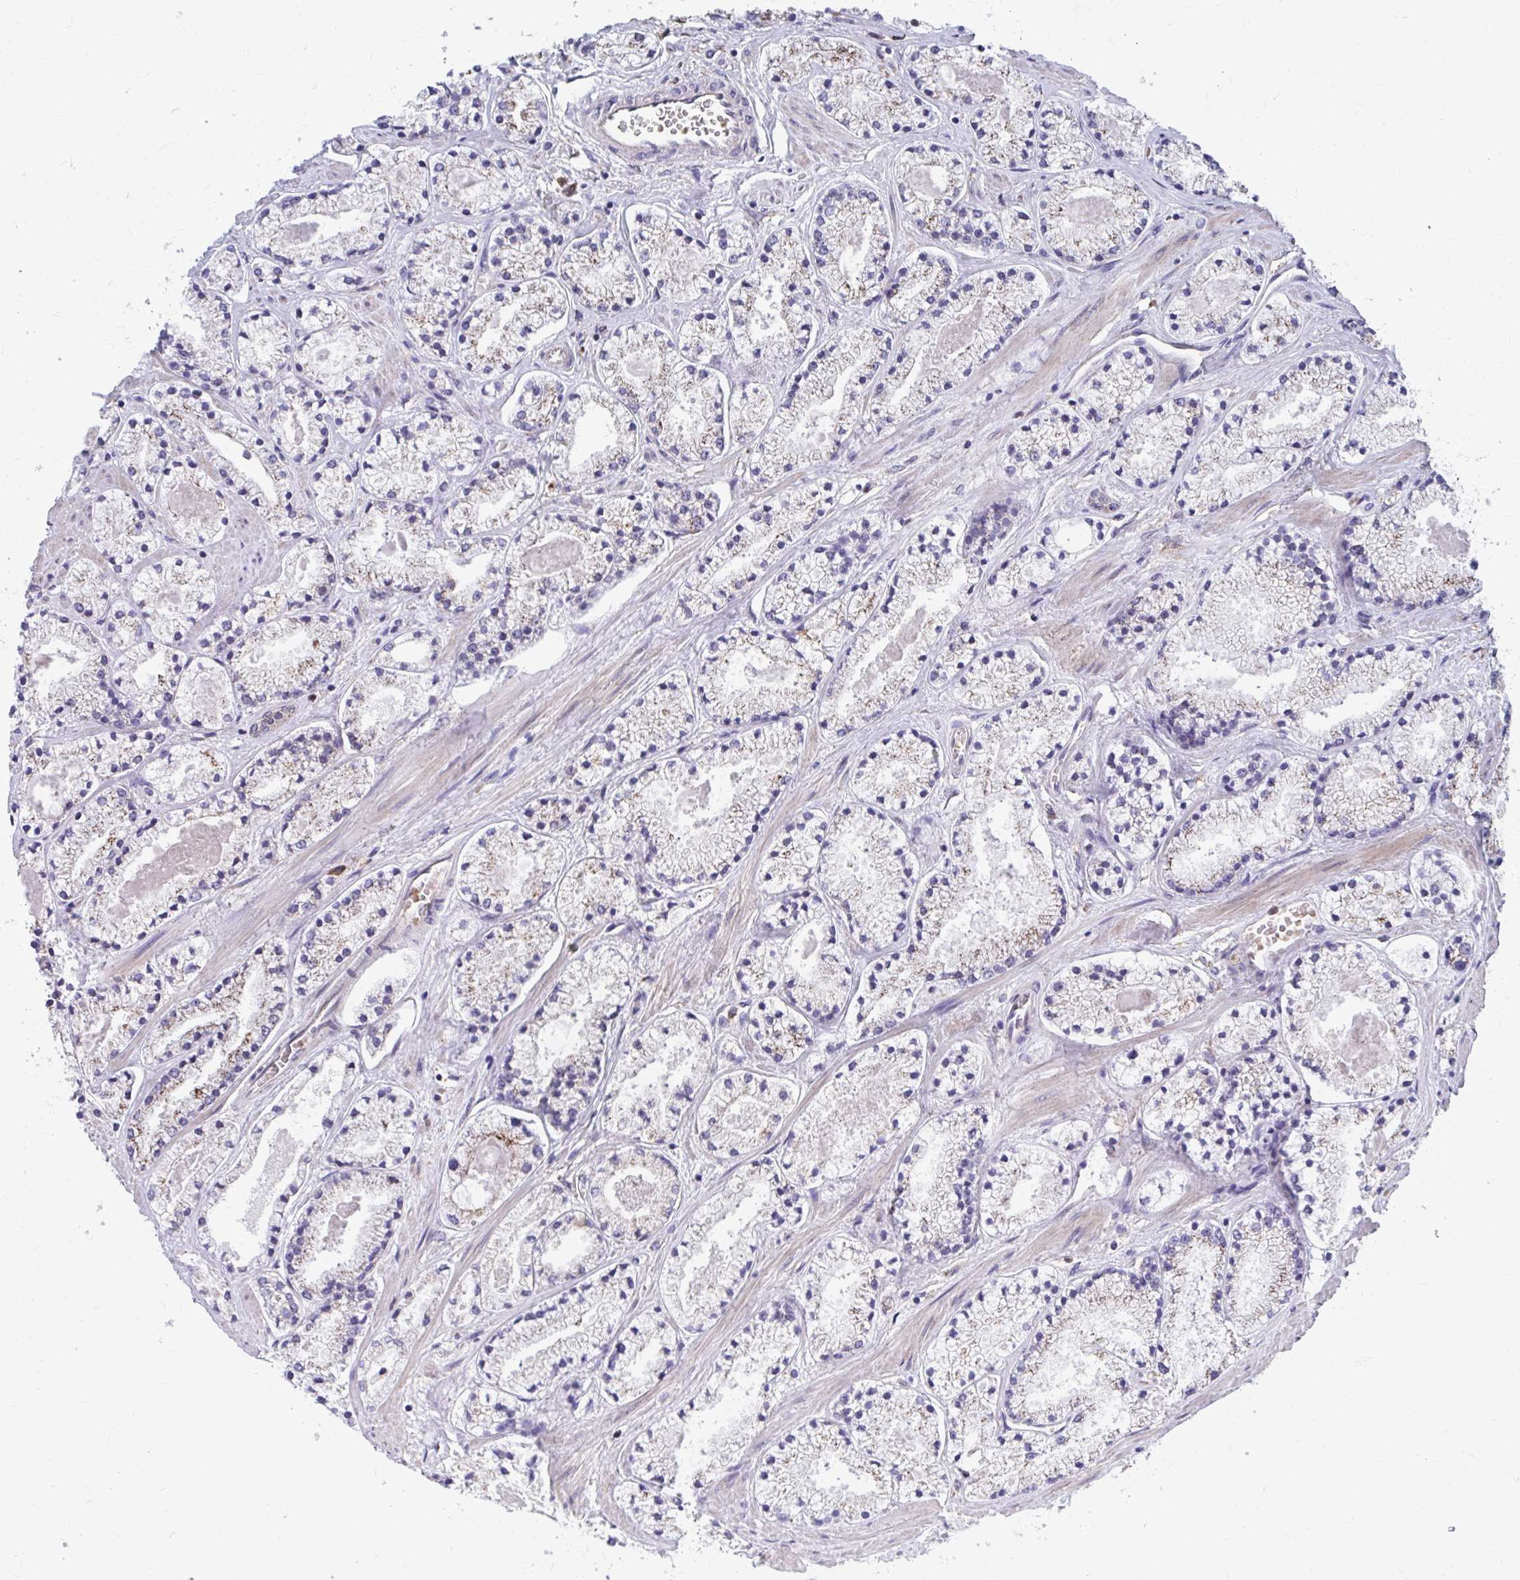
{"staining": {"intensity": "moderate", "quantity": "<25%", "location": "cytoplasmic/membranous"}, "tissue": "prostate cancer", "cell_type": "Tumor cells", "image_type": "cancer", "snomed": [{"axis": "morphology", "description": "Adenocarcinoma, High grade"}, {"axis": "topography", "description": "Prostate"}], "caption": "Immunohistochemical staining of human high-grade adenocarcinoma (prostate) shows low levels of moderate cytoplasmic/membranous protein expression in about <25% of tumor cells.", "gene": "FKBP2", "patient": {"sex": "male", "age": 63}}